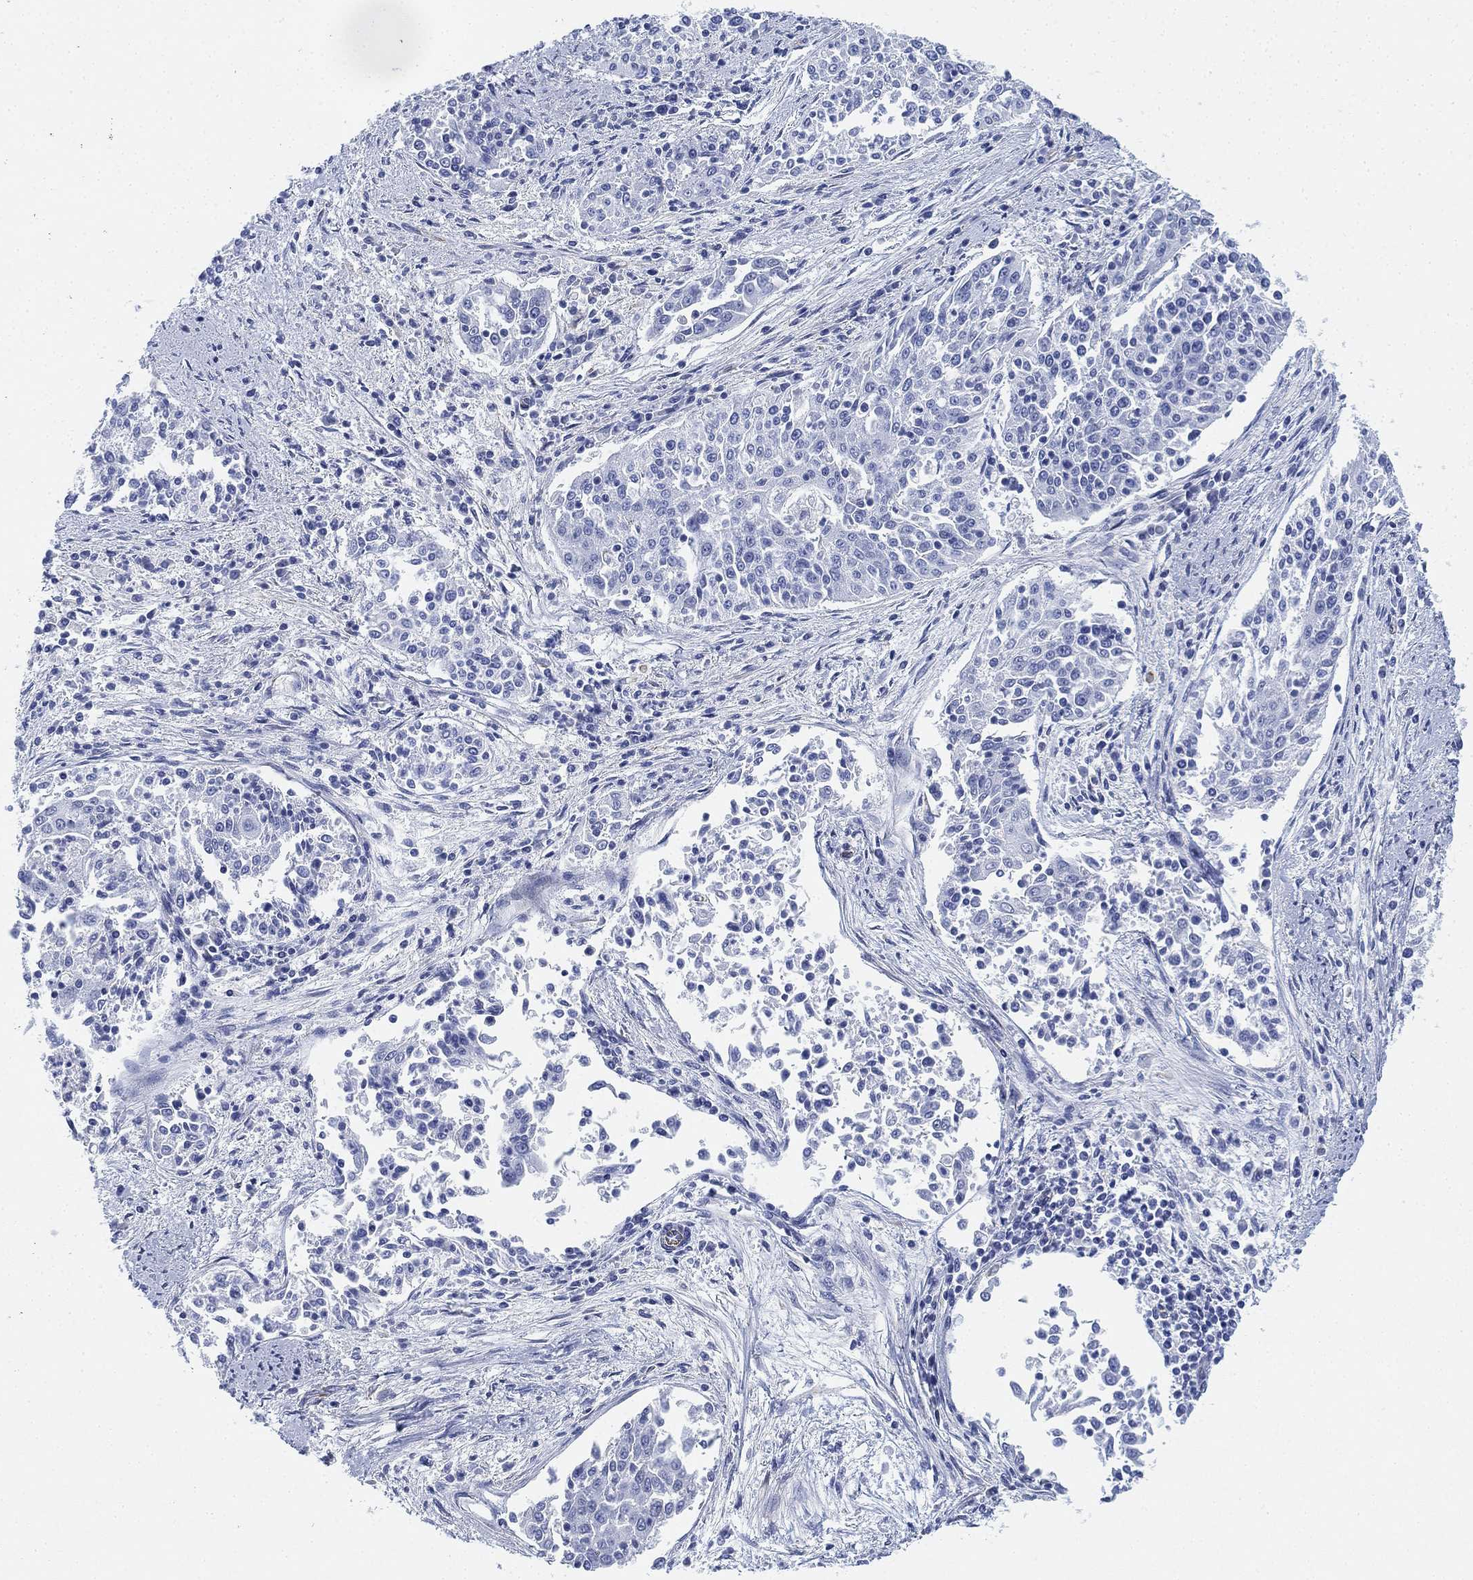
{"staining": {"intensity": "negative", "quantity": "none", "location": "none"}, "tissue": "cervical cancer", "cell_type": "Tumor cells", "image_type": "cancer", "snomed": [{"axis": "morphology", "description": "Squamous cell carcinoma, NOS"}, {"axis": "topography", "description": "Cervix"}], "caption": "An image of human cervical cancer (squamous cell carcinoma) is negative for staining in tumor cells.", "gene": "PSKH2", "patient": {"sex": "female", "age": 41}}